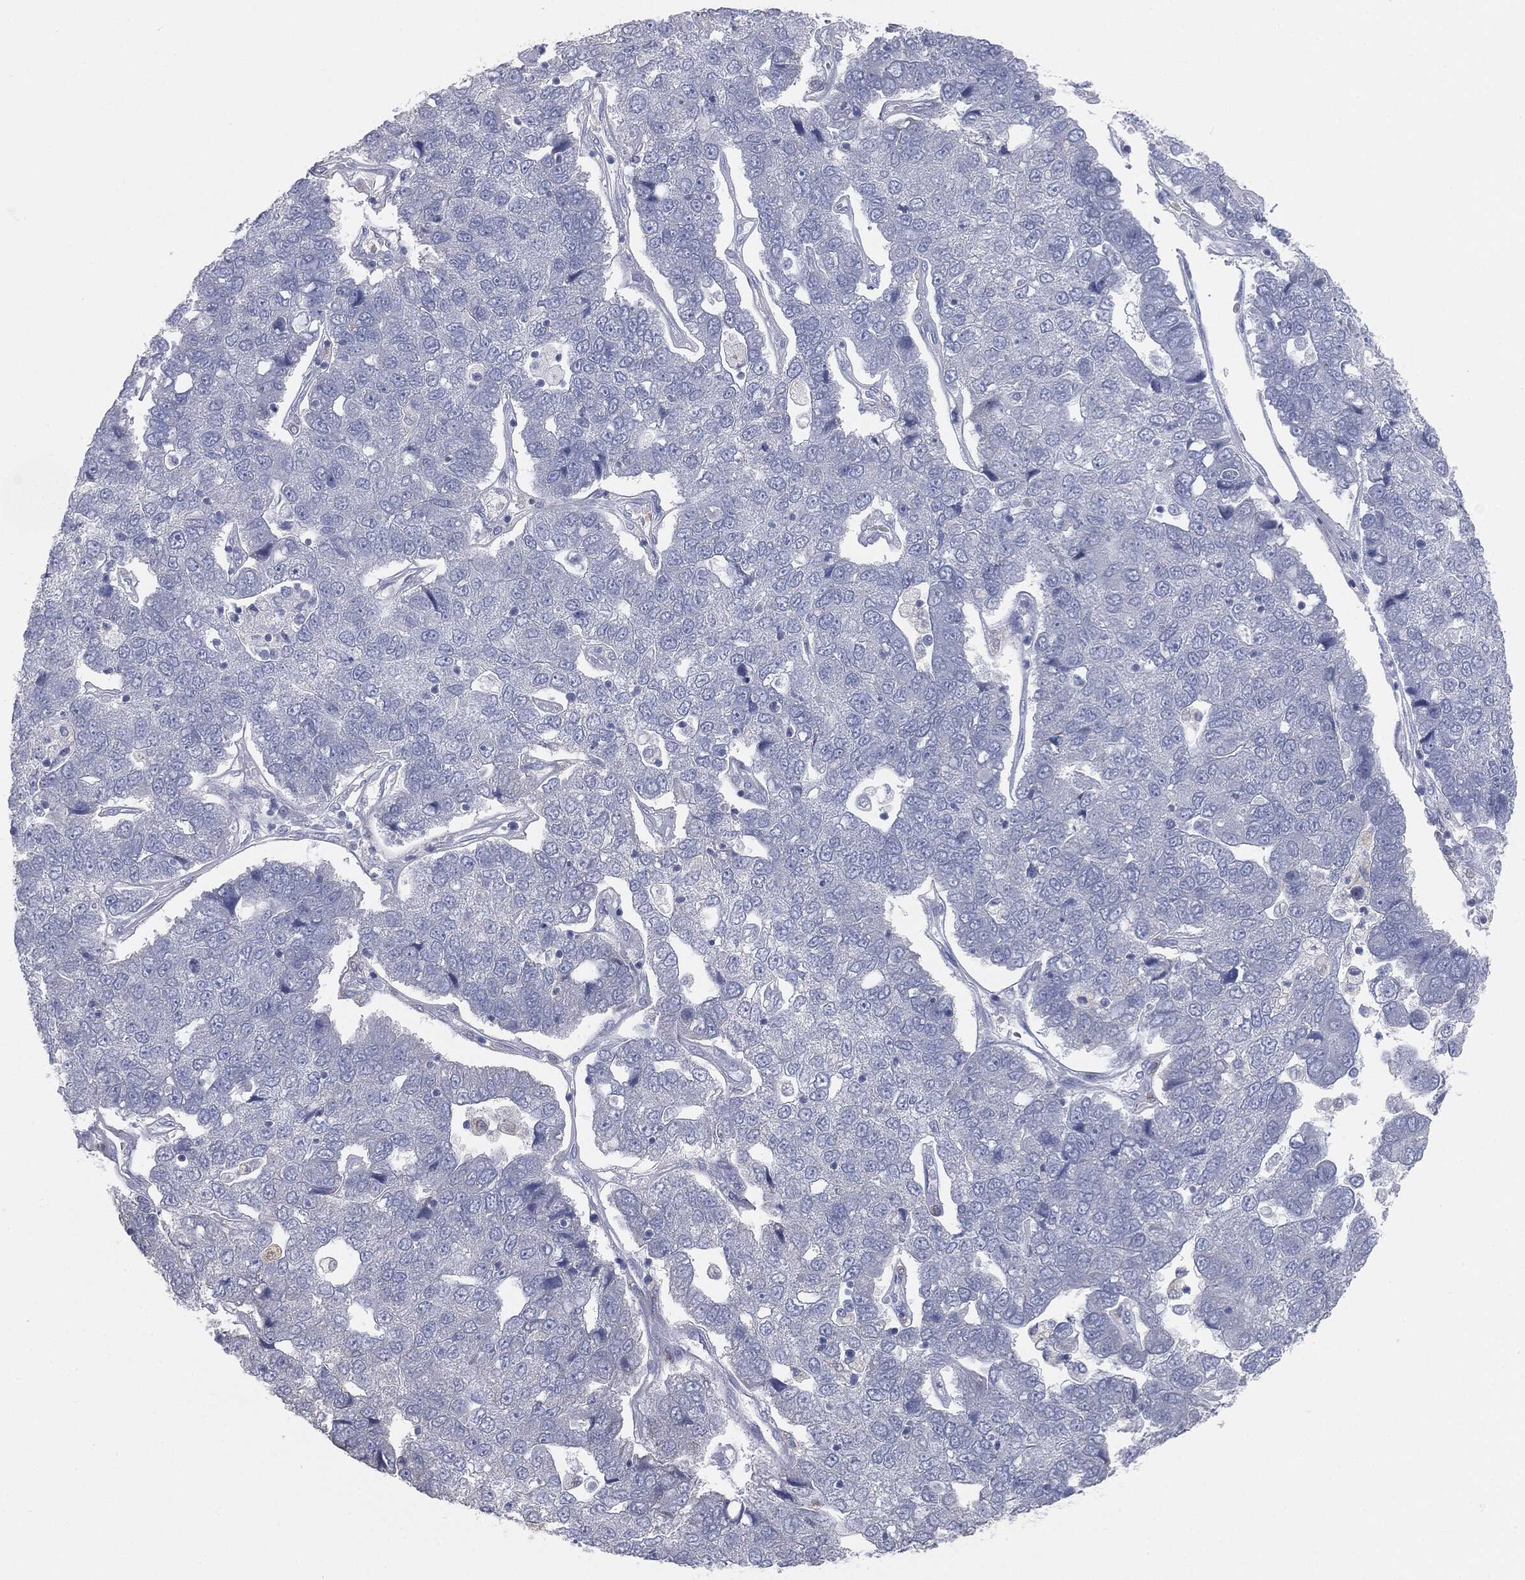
{"staining": {"intensity": "negative", "quantity": "none", "location": "none"}, "tissue": "pancreatic cancer", "cell_type": "Tumor cells", "image_type": "cancer", "snomed": [{"axis": "morphology", "description": "Adenocarcinoma, NOS"}, {"axis": "topography", "description": "Pancreas"}], "caption": "Immunohistochemical staining of human pancreatic cancer (adenocarcinoma) exhibits no significant expression in tumor cells. The staining is performed using DAB brown chromogen with nuclei counter-stained in using hematoxylin.", "gene": "CAV3", "patient": {"sex": "female", "age": 61}}